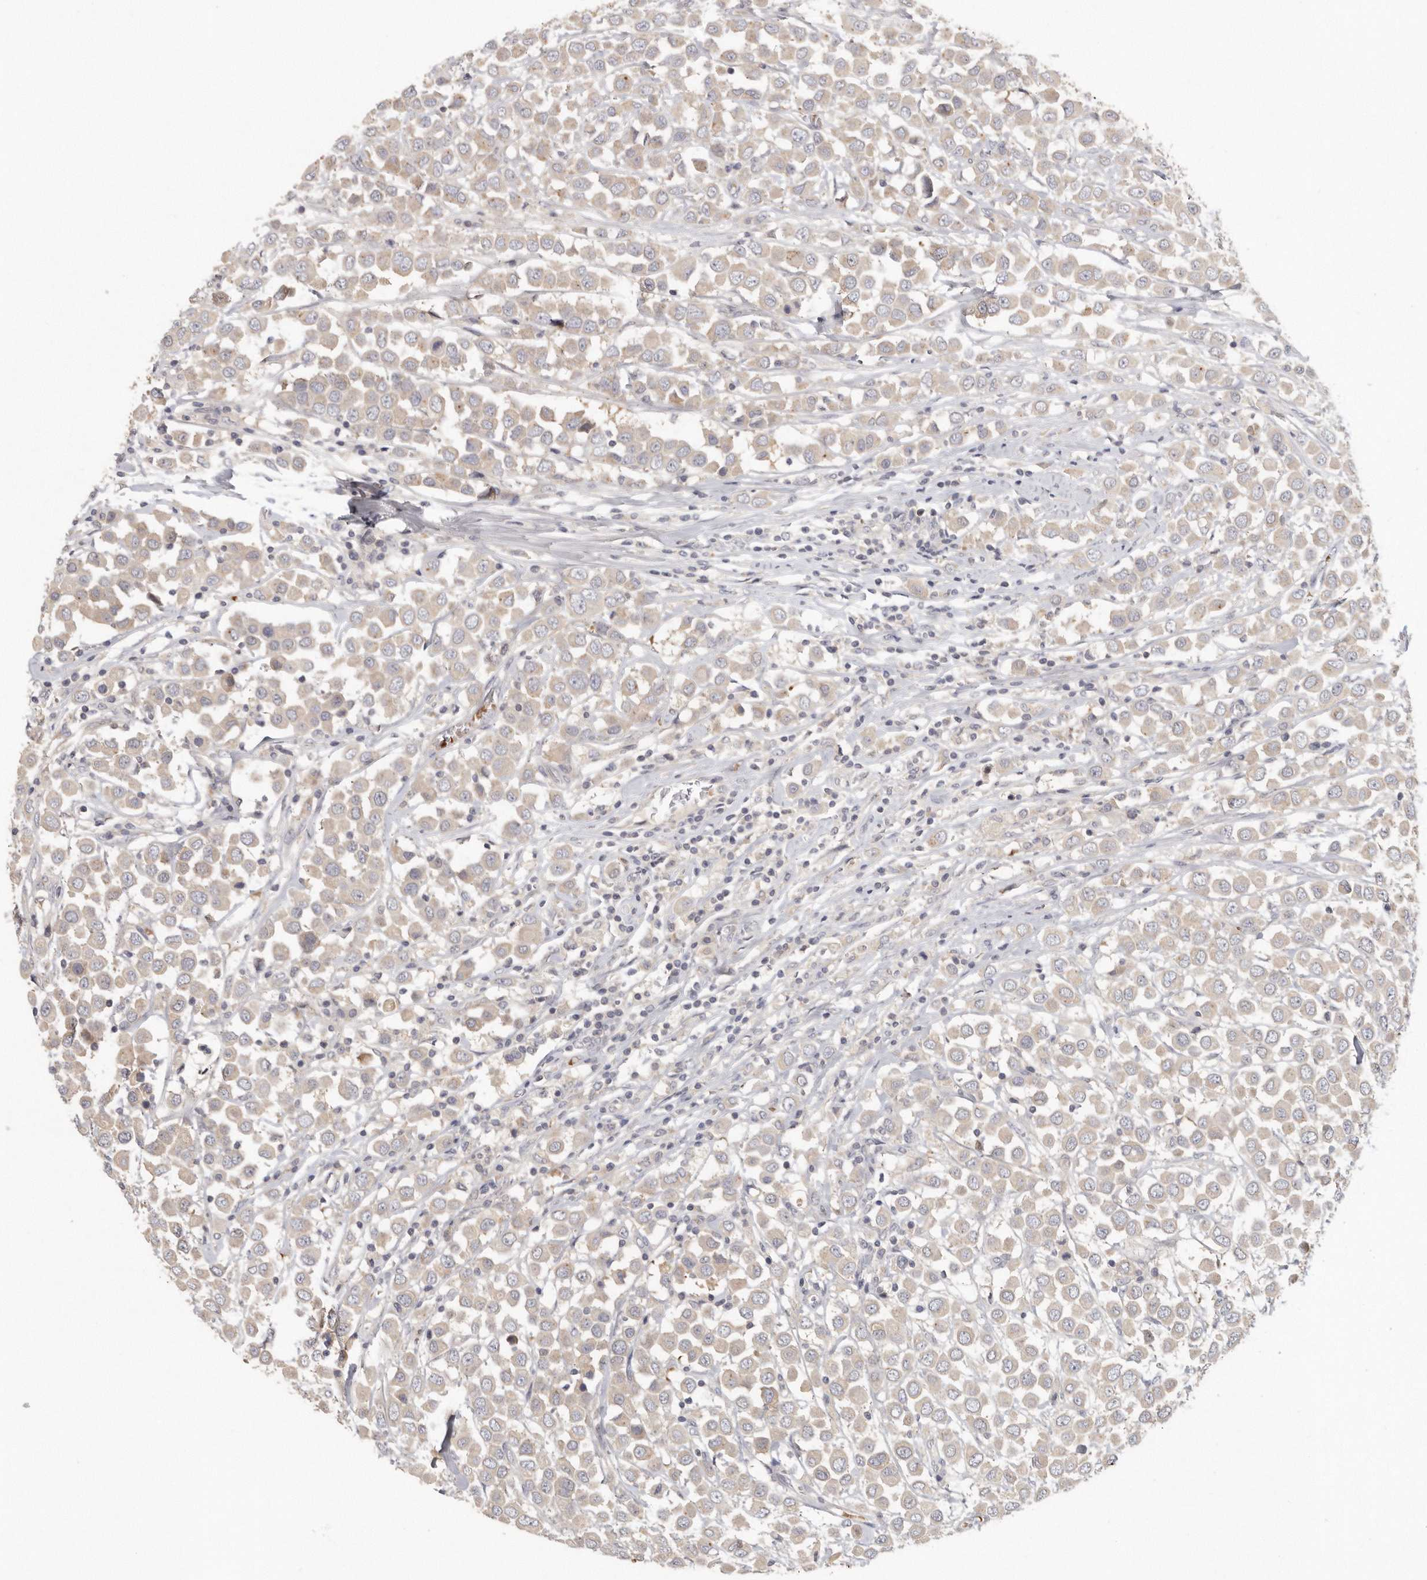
{"staining": {"intensity": "weak", "quantity": "25%-75%", "location": "cytoplasmic/membranous"}, "tissue": "breast cancer", "cell_type": "Tumor cells", "image_type": "cancer", "snomed": [{"axis": "morphology", "description": "Duct carcinoma"}, {"axis": "topography", "description": "Breast"}], "caption": "Tumor cells reveal low levels of weak cytoplasmic/membranous expression in about 25%-75% of cells in human breast cancer (invasive ductal carcinoma).", "gene": "CFAP298", "patient": {"sex": "female", "age": 61}}